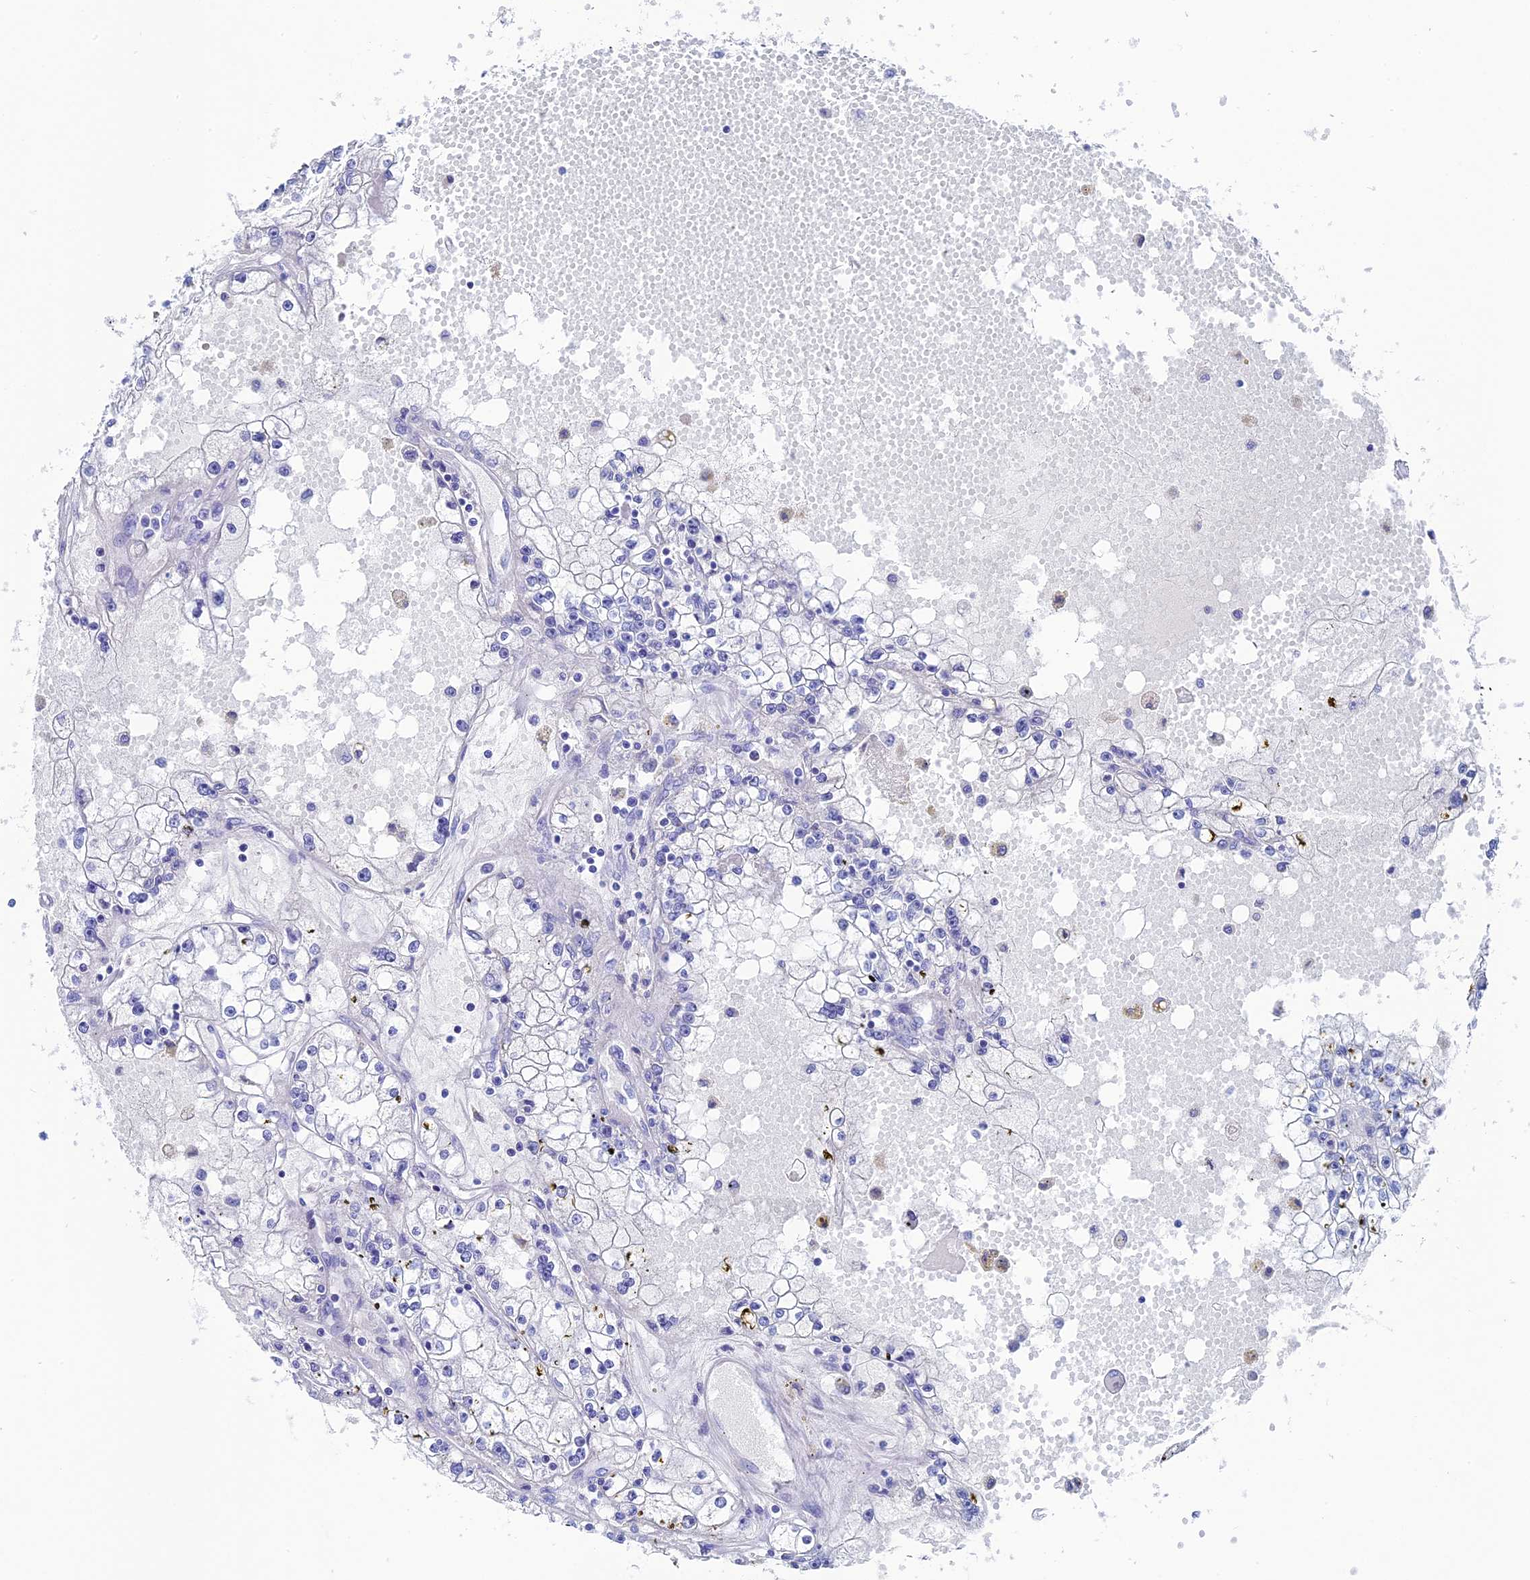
{"staining": {"intensity": "negative", "quantity": "none", "location": "none"}, "tissue": "renal cancer", "cell_type": "Tumor cells", "image_type": "cancer", "snomed": [{"axis": "morphology", "description": "Adenocarcinoma, NOS"}, {"axis": "topography", "description": "Kidney"}], "caption": "High magnification brightfield microscopy of renal adenocarcinoma stained with DAB (brown) and counterstained with hematoxylin (blue): tumor cells show no significant staining.", "gene": "UNC119", "patient": {"sex": "male", "age": 56}}